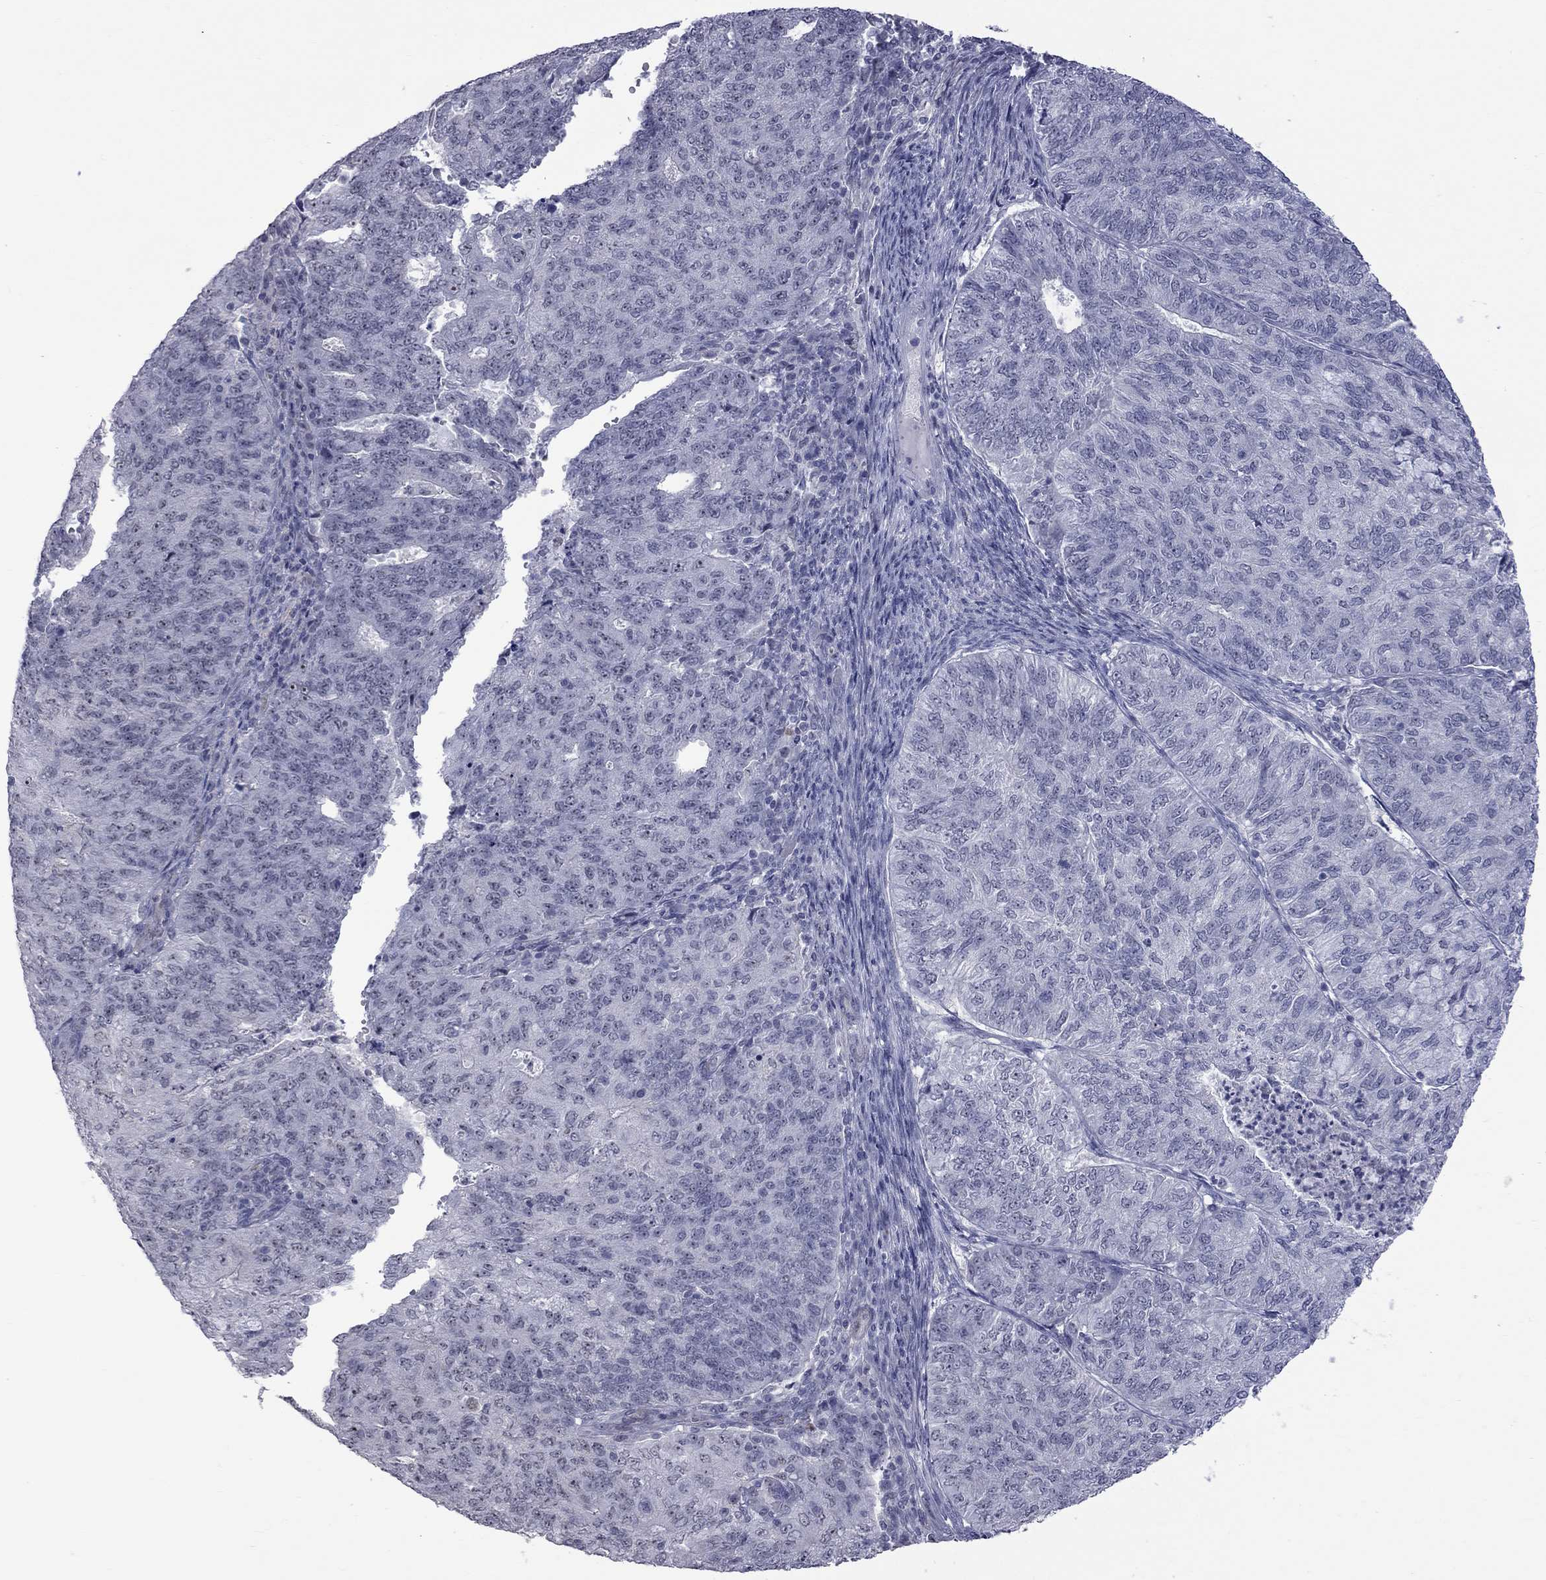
{"staining": {"intensity": "moderate", "quantity": "<25%", "location": "nuclear"}, "tissue": "endometrial cancer", "cell_type": "Tumor cells", "image_type": "cancer", "snomed": [{"axis": "morphology", "description": "Adenocarcinoma, NOS"}, {"axis": "topography", "description": "Endometrium"}], "caption": "This histopathology image reveals endometrial cancer stained with immunohistochemistry to label a protein in brown. The nuclear of tumor cells show moderate positivity for the protein. Nuclei are counter-stained blue.", "gene": "GSG1L", "patient": {"sex": "female", "age": 82}}